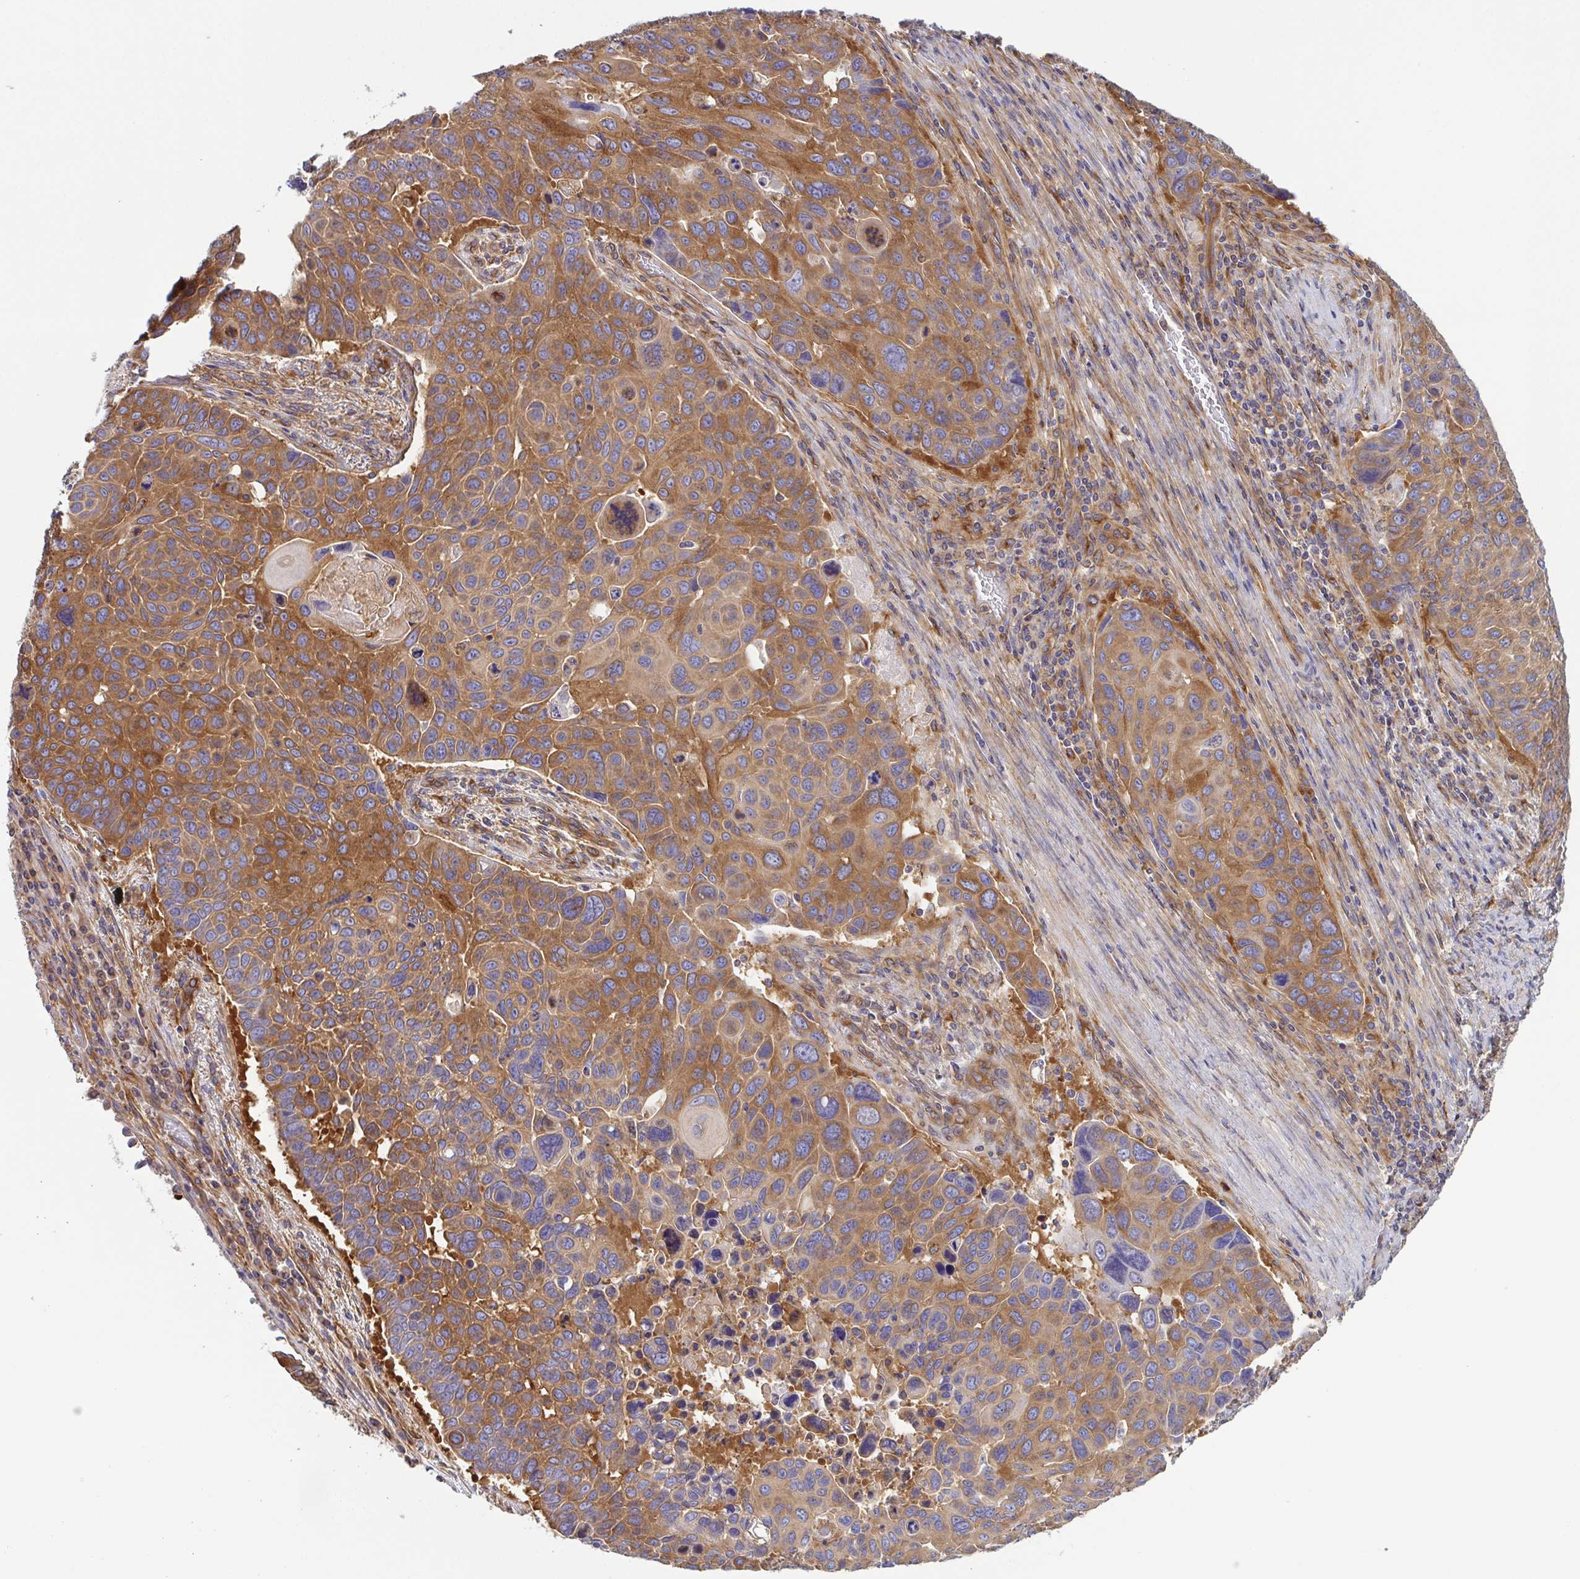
{"staining": {"intensity": "moderate", "quantity": ">75%", "location": "cytoplasmic/membranous"}, "tissue": "lung cancer", "cell_type": "Tumor cells", "image_type": "cancer", "snomed": [{"axis": "morphology", "description": "Squamous cell carcinoma, NOS"}, {"axis": "topography", "description": "Lung"}], "caption": "Protein expression analysis of human lung squamous cell carcinoma reveals moderate cytoplasmic/membranous positivity in approximately >75% of tumor cells. (DAB = brown stain, brightfield microscopy at high magnification).", "gene": "KIF5B", "patient": {"sex": "male", "age": 68}}